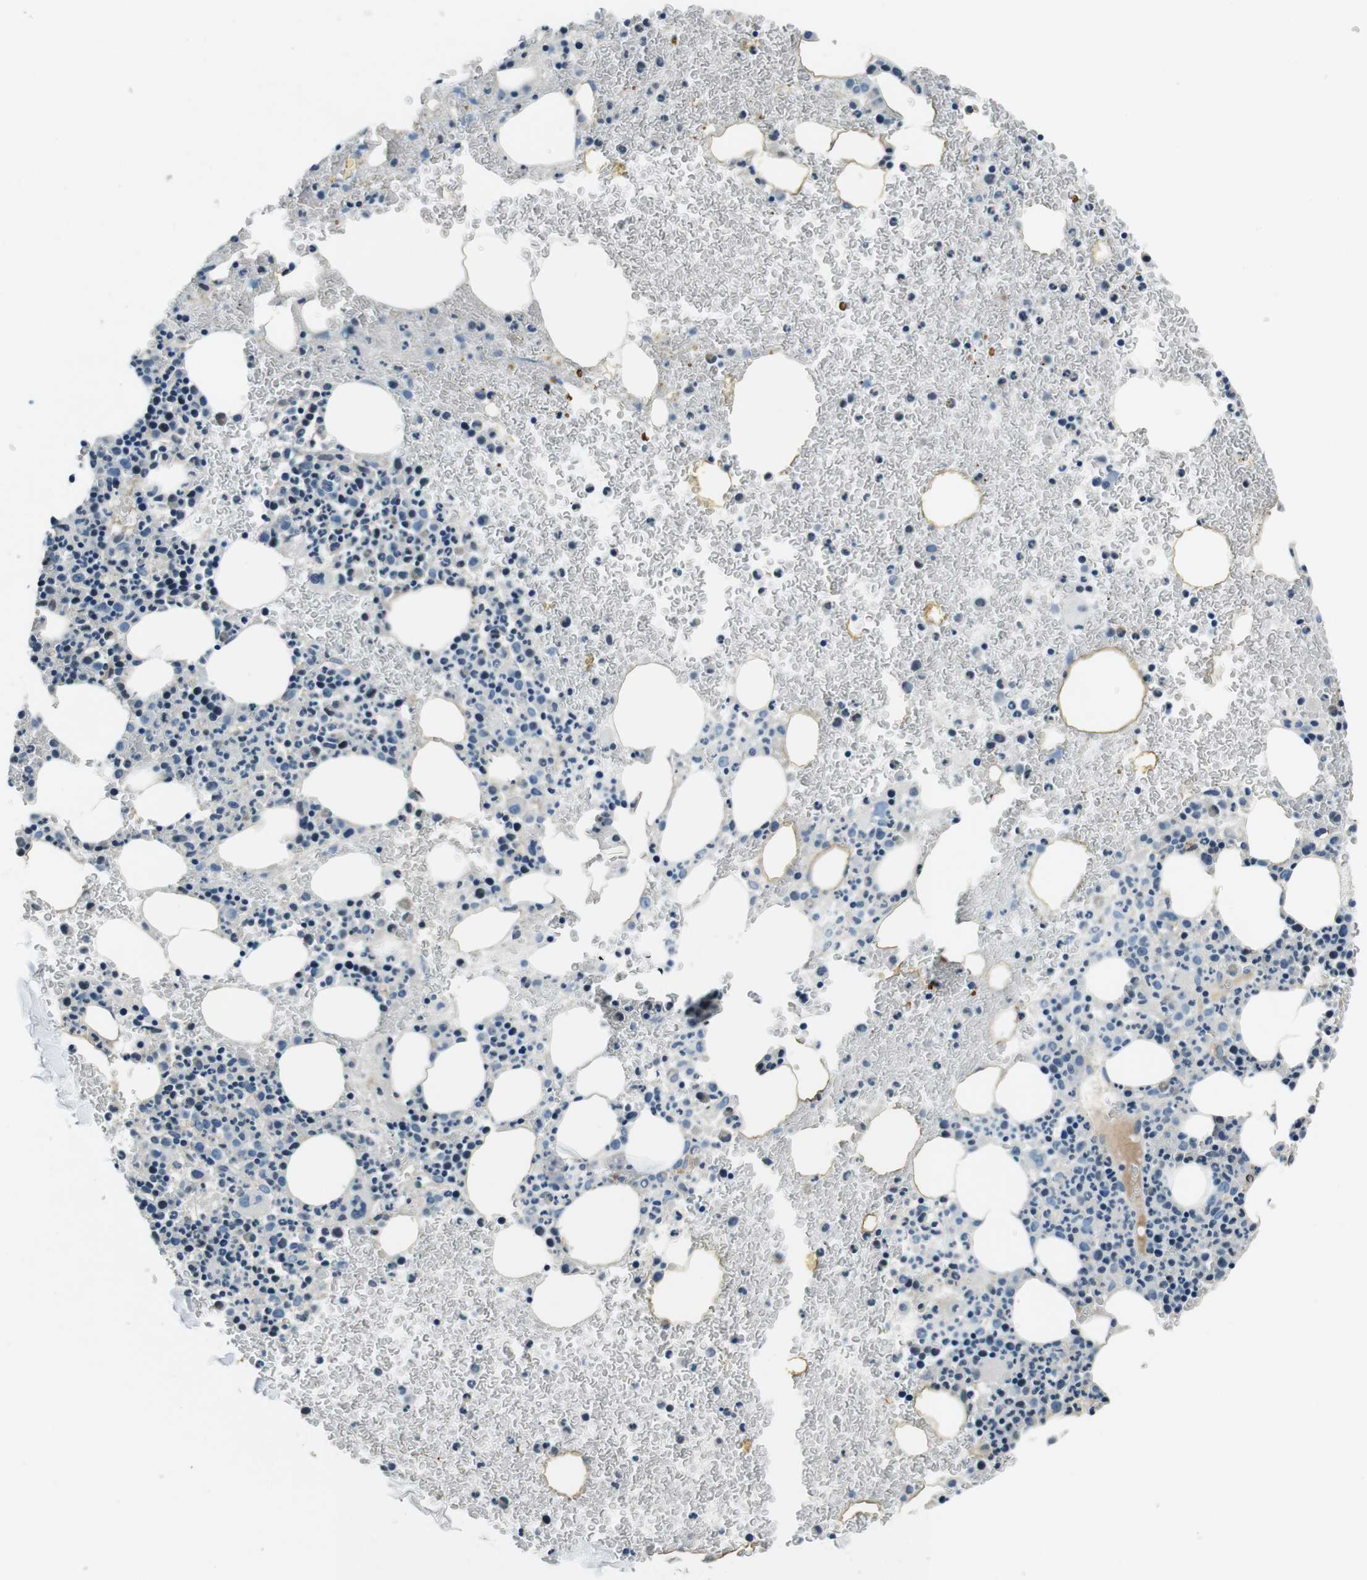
{"staining": {"intensity": "negative", "quantity": "none", "location": "none"}, "tissue": "bone marrow", "cell_type": "Hematopoietic cells", "image_type": "normal", "snomed": [{"axis": "morphology", "description": "Normal tissue, NOS"}, {"axis": "morphology", "description": "Inflammation, NOS"}, {"axis": "topography", "description": "Bone marrow"}], "caption": "This image is of benign bone marrow stained with immunohistochemistry (IHC) to label a protein in brown with the nuclei are counter-stained blue. There is no positivity in hematopoietic cells.", "gene": "KCNJ5", "patient": {"sex": "female", "age": 54}}